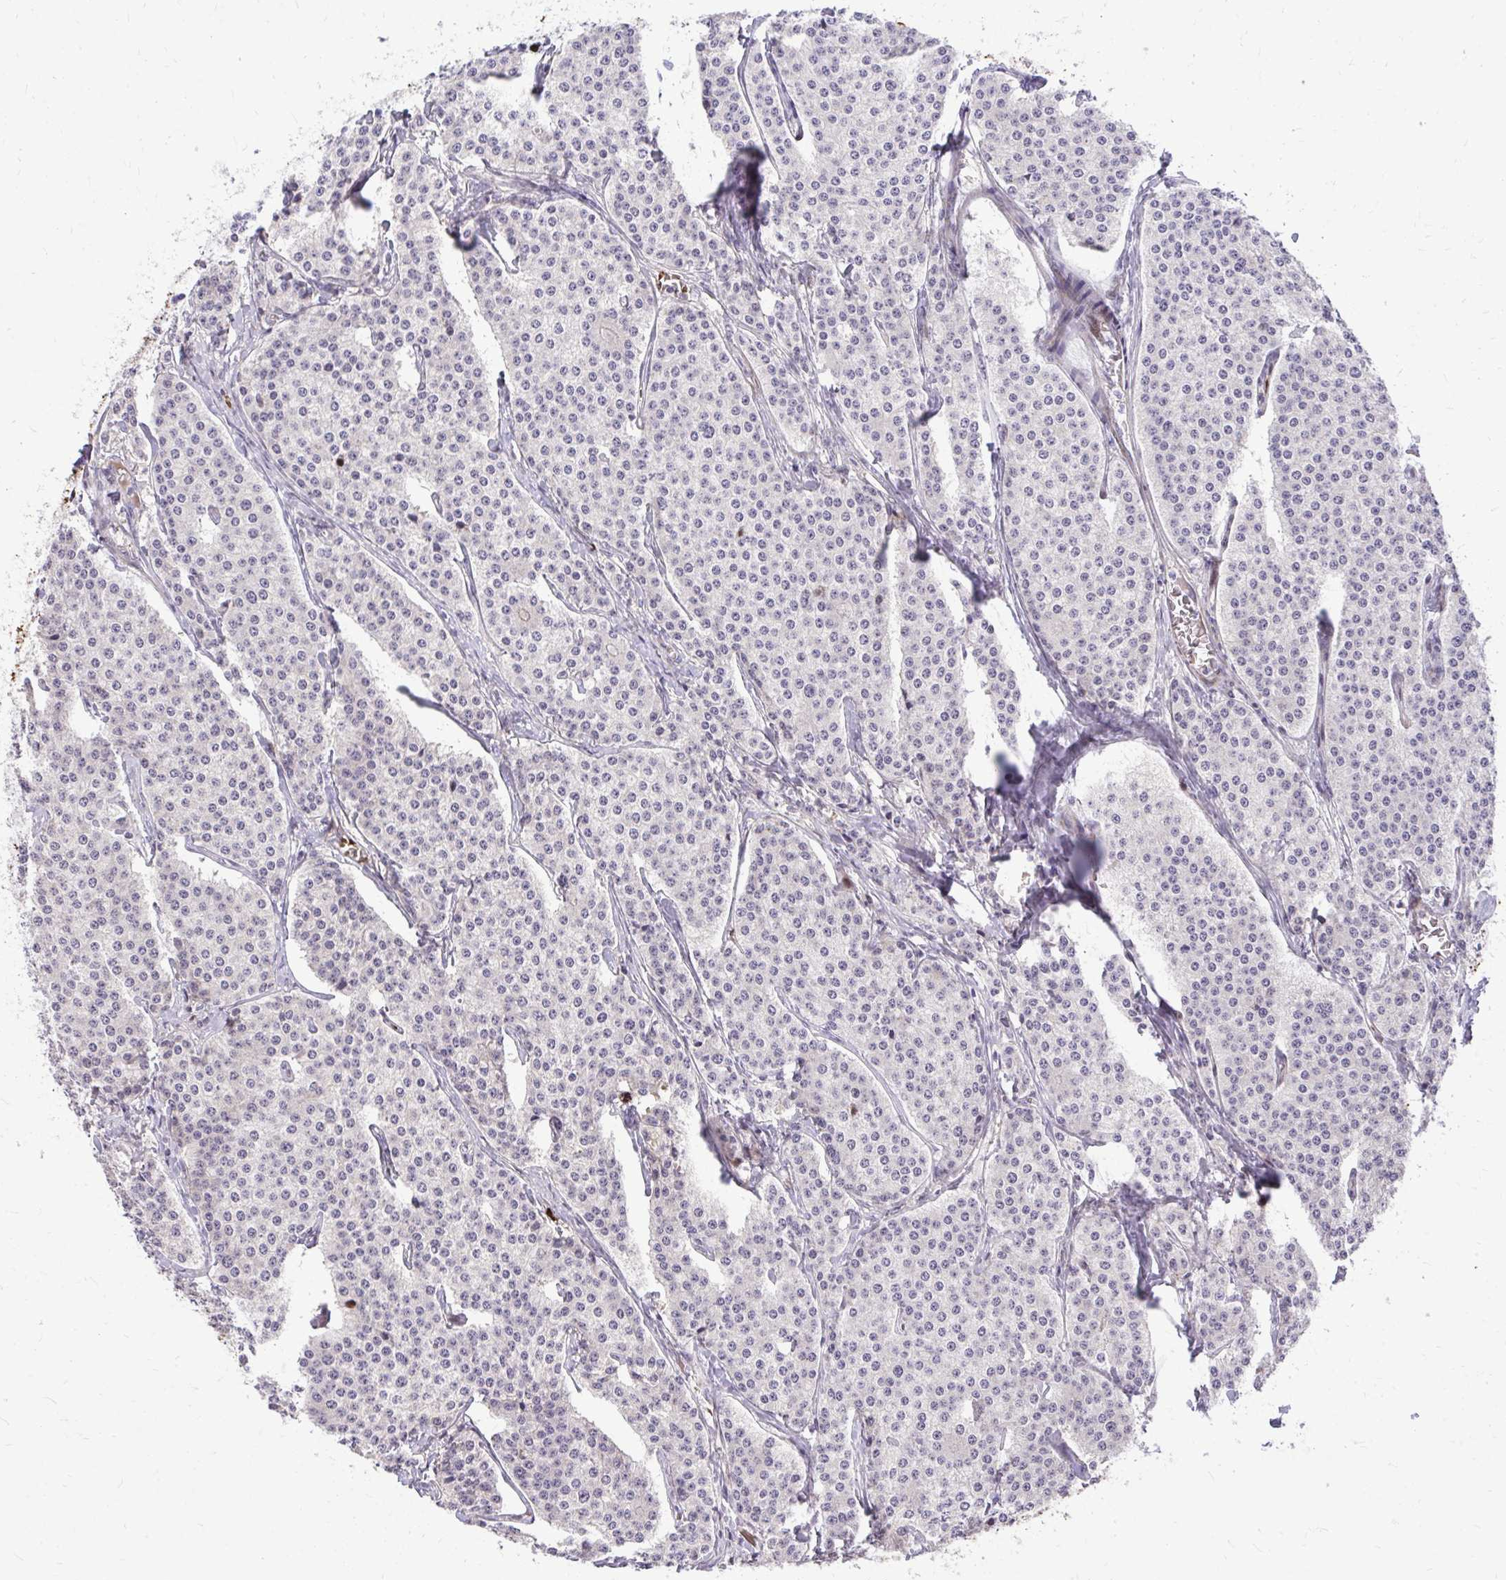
{"staining": {"intensity": "negative", "quantity": "none", "location": "none"}, "tissue": "carcinoid", "cell_type": "Tumor cells", "image_type": "cancer", "snomed": [{"axis": "morphology", "description": "Carcinoid, malignant, NOS"}, {"axis": "topography", "description": "Small intestine"}], "caption": "This image is of carcinoid (malignant) stained with immunohistochemistry to label a protein in brown with the nuclei are counter-stained blue. There is no positivity in tumor cells.", "gene": "DLX4", "patient": {"sex": "female", "age": 64}}